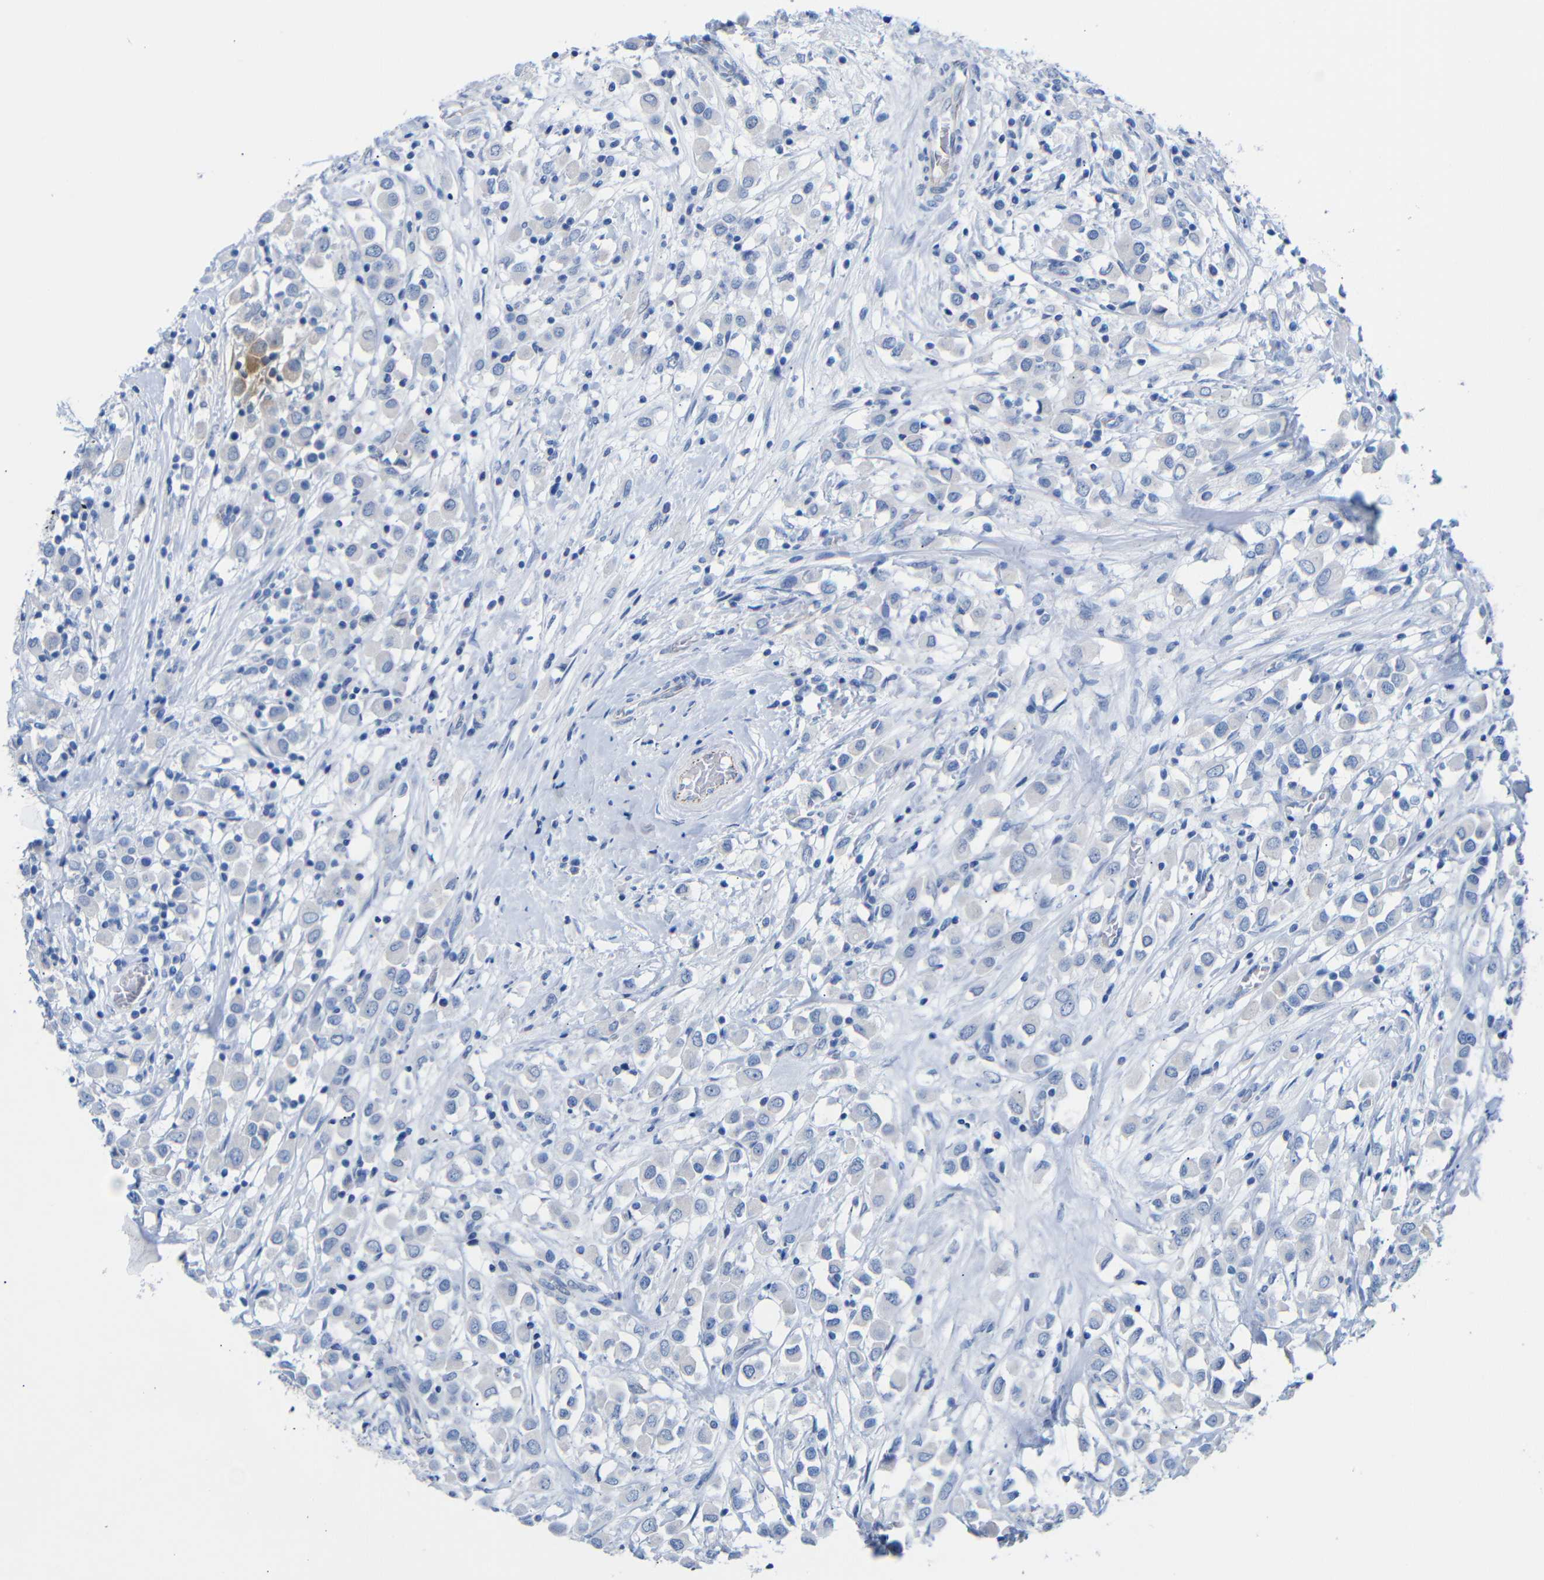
{"staining": {"intensity": "negative", "quantity": "none", "location": "none"}, "tissue": "breast cancer", "cell_type": "Tumor cells", "image_type": "cancer", "snomed": [{"axis": "morphology", "description": "Duct carcinoma"}, {"axis": "topography", "description": "Breast"}], "caption": "A high-resolution photomicrograph shows immunohistochemistry (IHC) staining of breast cancer, which reveals no significant positivity in tumor cells. (DAB (3,3'-diaminobenzidine) immunohistochemistry (IHC) visualized using brightfield microscopy, high magnification).", "gene": "CGNL1", "patient": {"sex": "female", "age": 61}}